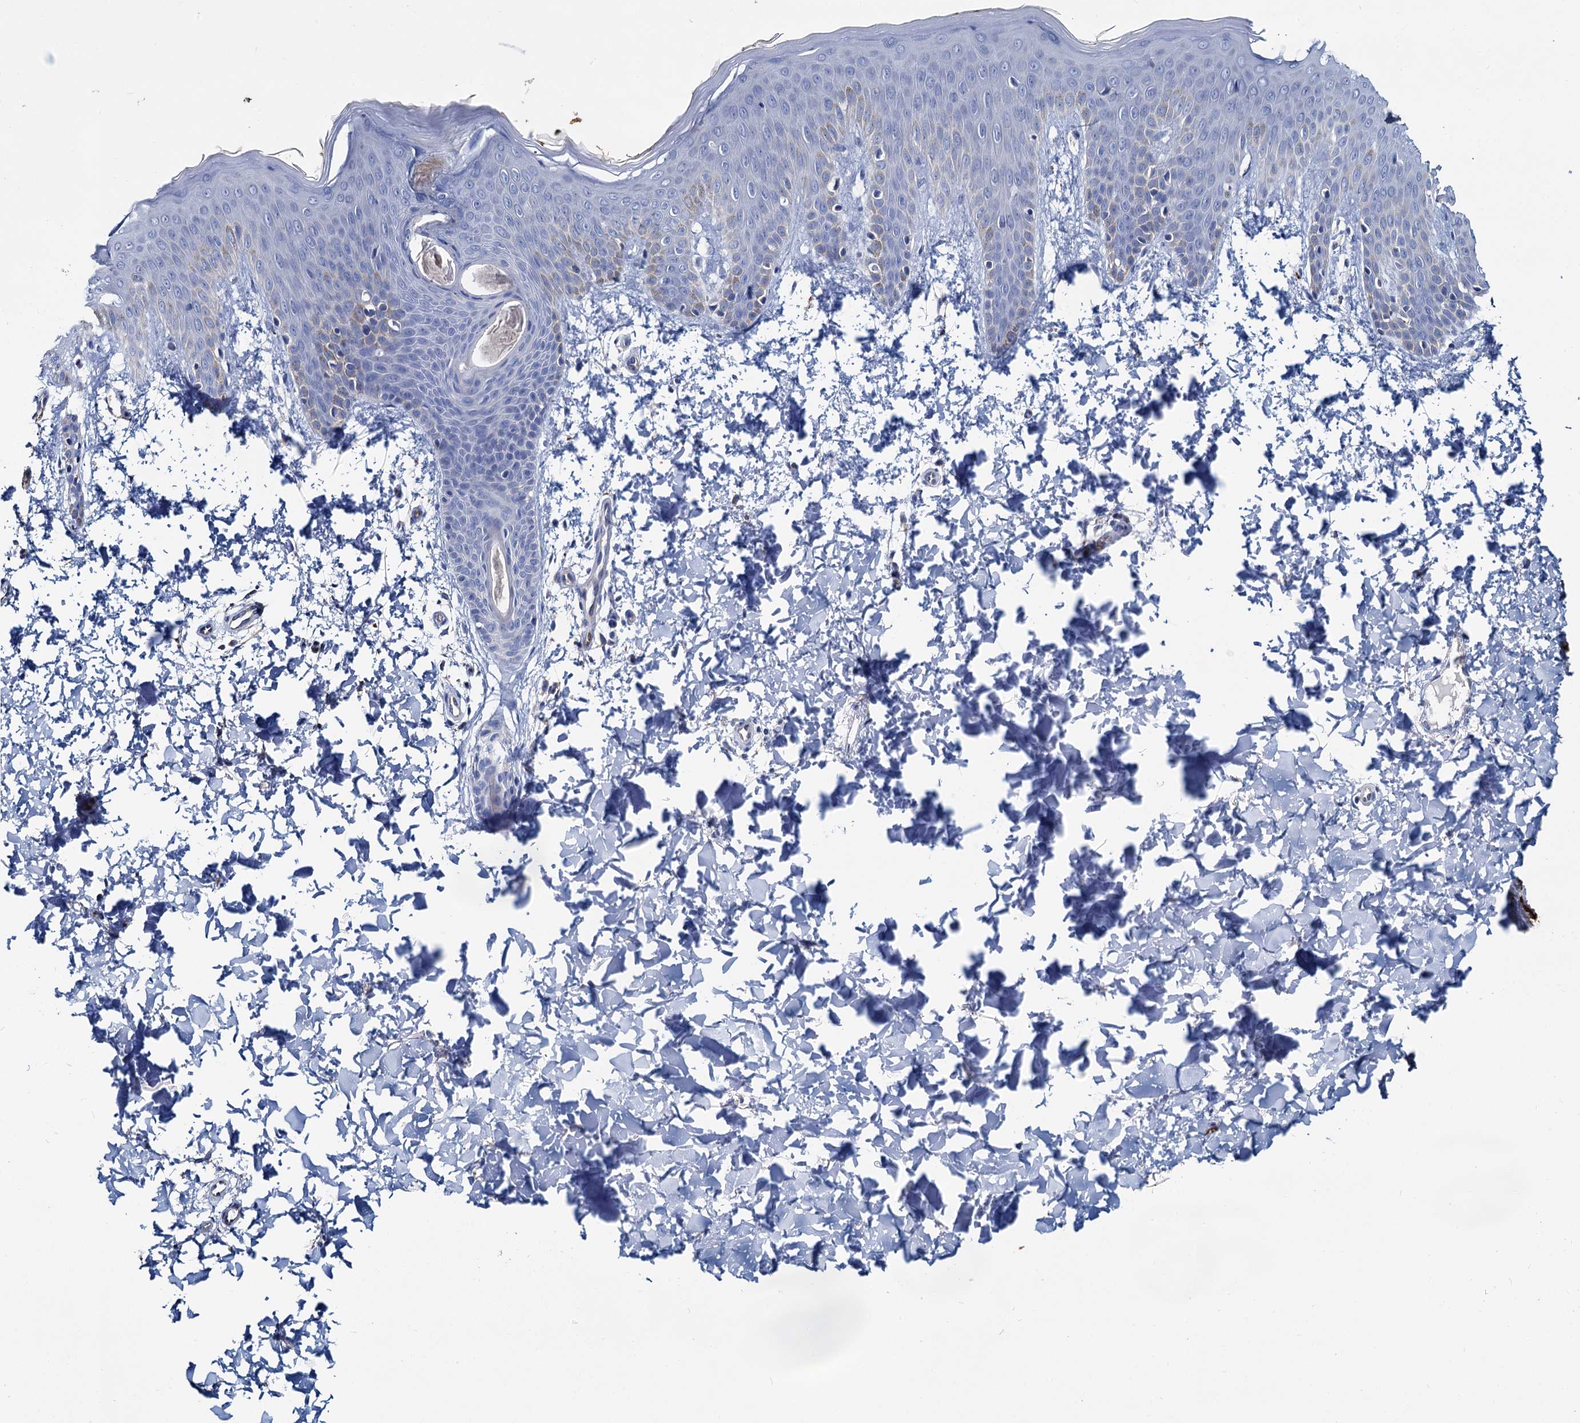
{"staining": {"intensity": "negative", "quantity": "none", "location": "none"}, "tissue": "skin", "cell_type": "Fibroblasts", "image_type": "normal", "snomed": [{"axis": "morphology", "description": "Normal tissue, NOS"}, {"axis": "topography", "description": "Skin"}], "caption": "Immunohistochemistry (IHC) photomicrograph of normal skin: skin stained with DAB displays no significant protein expression in fibroblasts.", "gene": "ATG2A", "patient": {"sex": "male", "age": 36}}